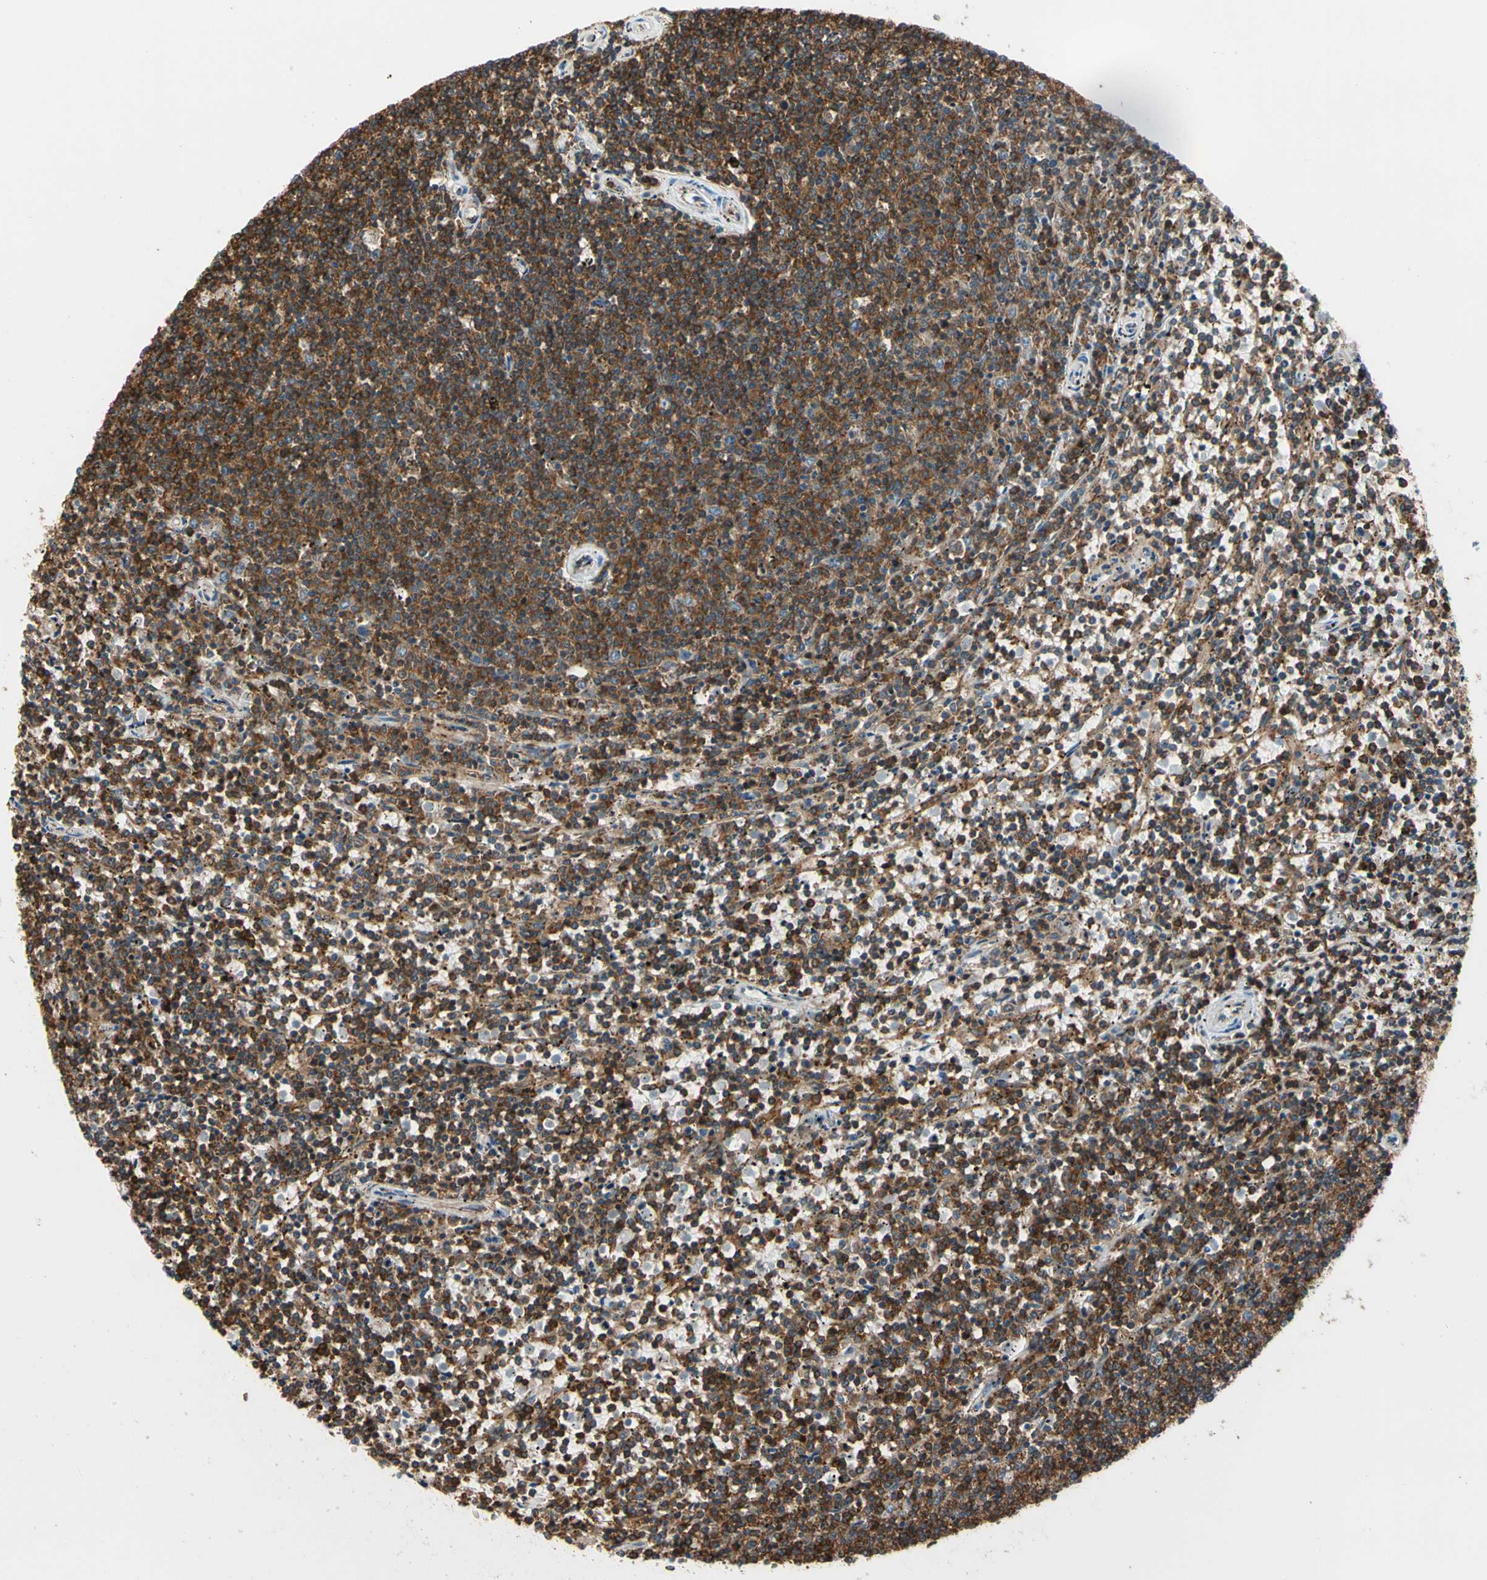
{"staining": {"intensity": "strong", "quantity": ">75%", "location": "cytoplasmic/membranous"}, "tissue": "lymphoma", "cell_type": "Tumor cells", "image_type": "cancer", "snomed": [{"axis": "morphology", "description": "Malignant lymphoma, non-Hodgkin's type, Low grade"}, {"axis": "topography", "description": "Spleen"}], "caption": "Immunohistochemical staining of human lymphoma shows strong cytoplasmic/membranous protein expression in about >75% of tumor cells.", "gene": "CAPZA2", "patient": {"sex": "female", "age": 50}}